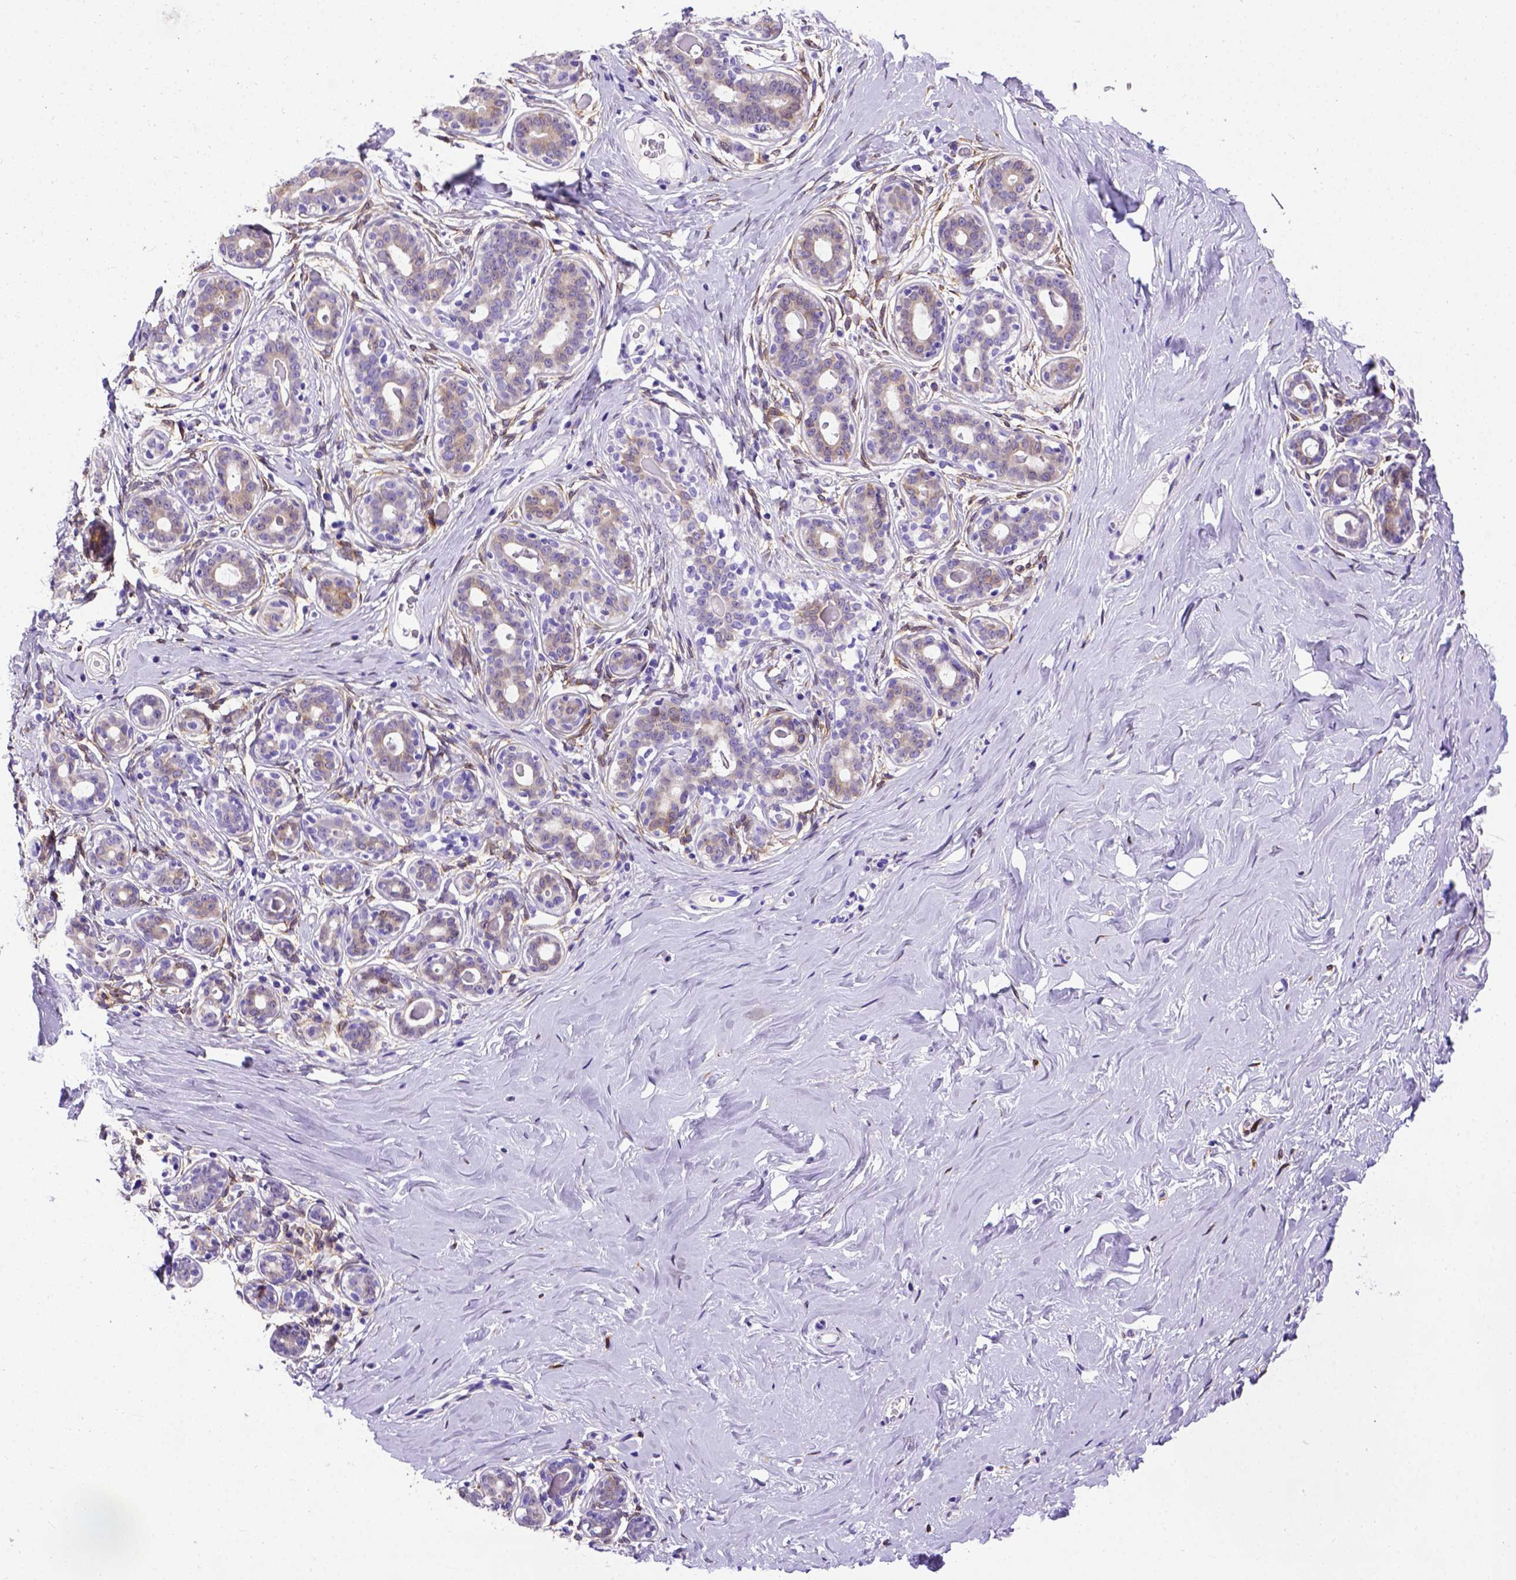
{"staining": {"intensity": "negative", "quantity": "none", "location": "none"}, "tissue": "breast", "cell_type": "Adipocytes", "image_type": "normal", "snomed": [{"axis": "morphology", "description": "Normal tissue, NOS"}, {"axis": "topography", "description": "Skin"}, {"axis": "topography", "description": "Breast"}], "caption": "Immunohistochemistry (IHC) of unremarkable human breast exhibits no expression in adipocytes. (DAB (3,3'-diaminobenzidine) IHC with hematoxylin counter stain).", "gene": "PTGES", "patient": {"sex": "female", "age": 43}}